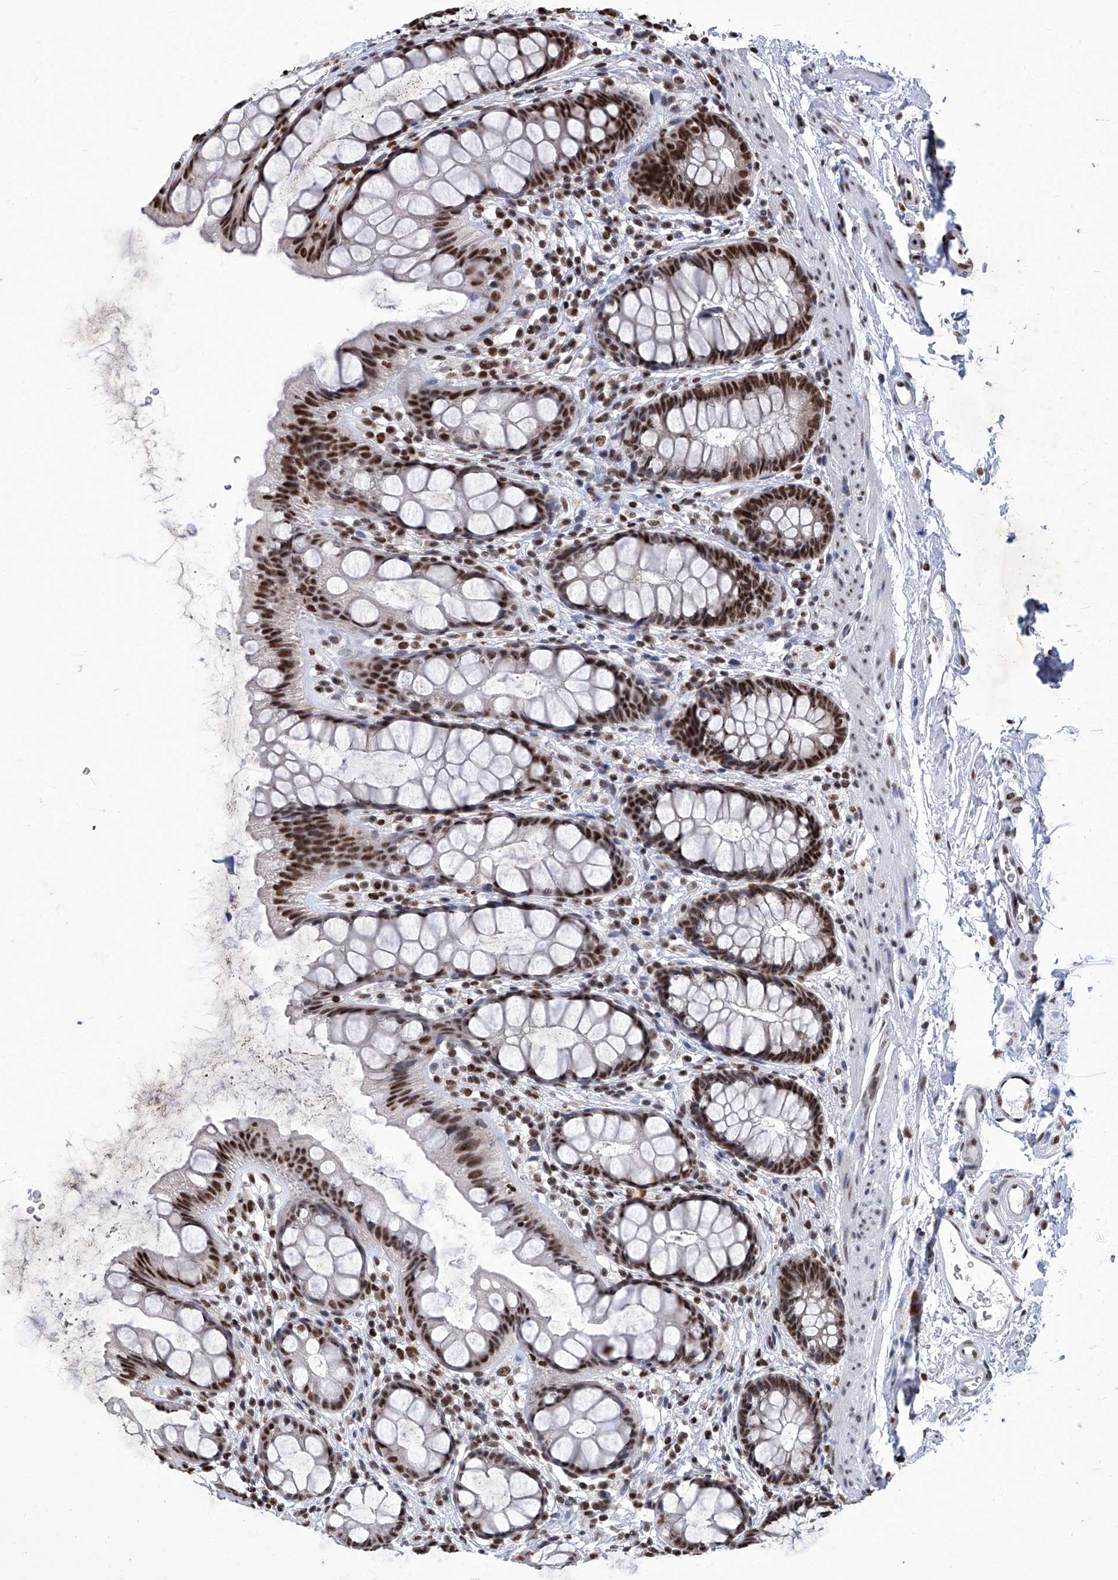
{"staining": {"intensity": "moderate", "quantity": ">75%", "location": "nuclear"}, "tissue": "rectum", "cell_type": "Glandular cells", "image_type": "normal", "snomed": [{"axis": "morphology", "description": "Normal tissue, NOS"}, {"axis": "topography", "description": "Rectum"}], "caption": "Glandular cells display medium levels of moderate nuclear expression in approximately >75% of cells in normal rectum.", "gene": "HBP1", "patient": {"sex": "female", "age": 65}}